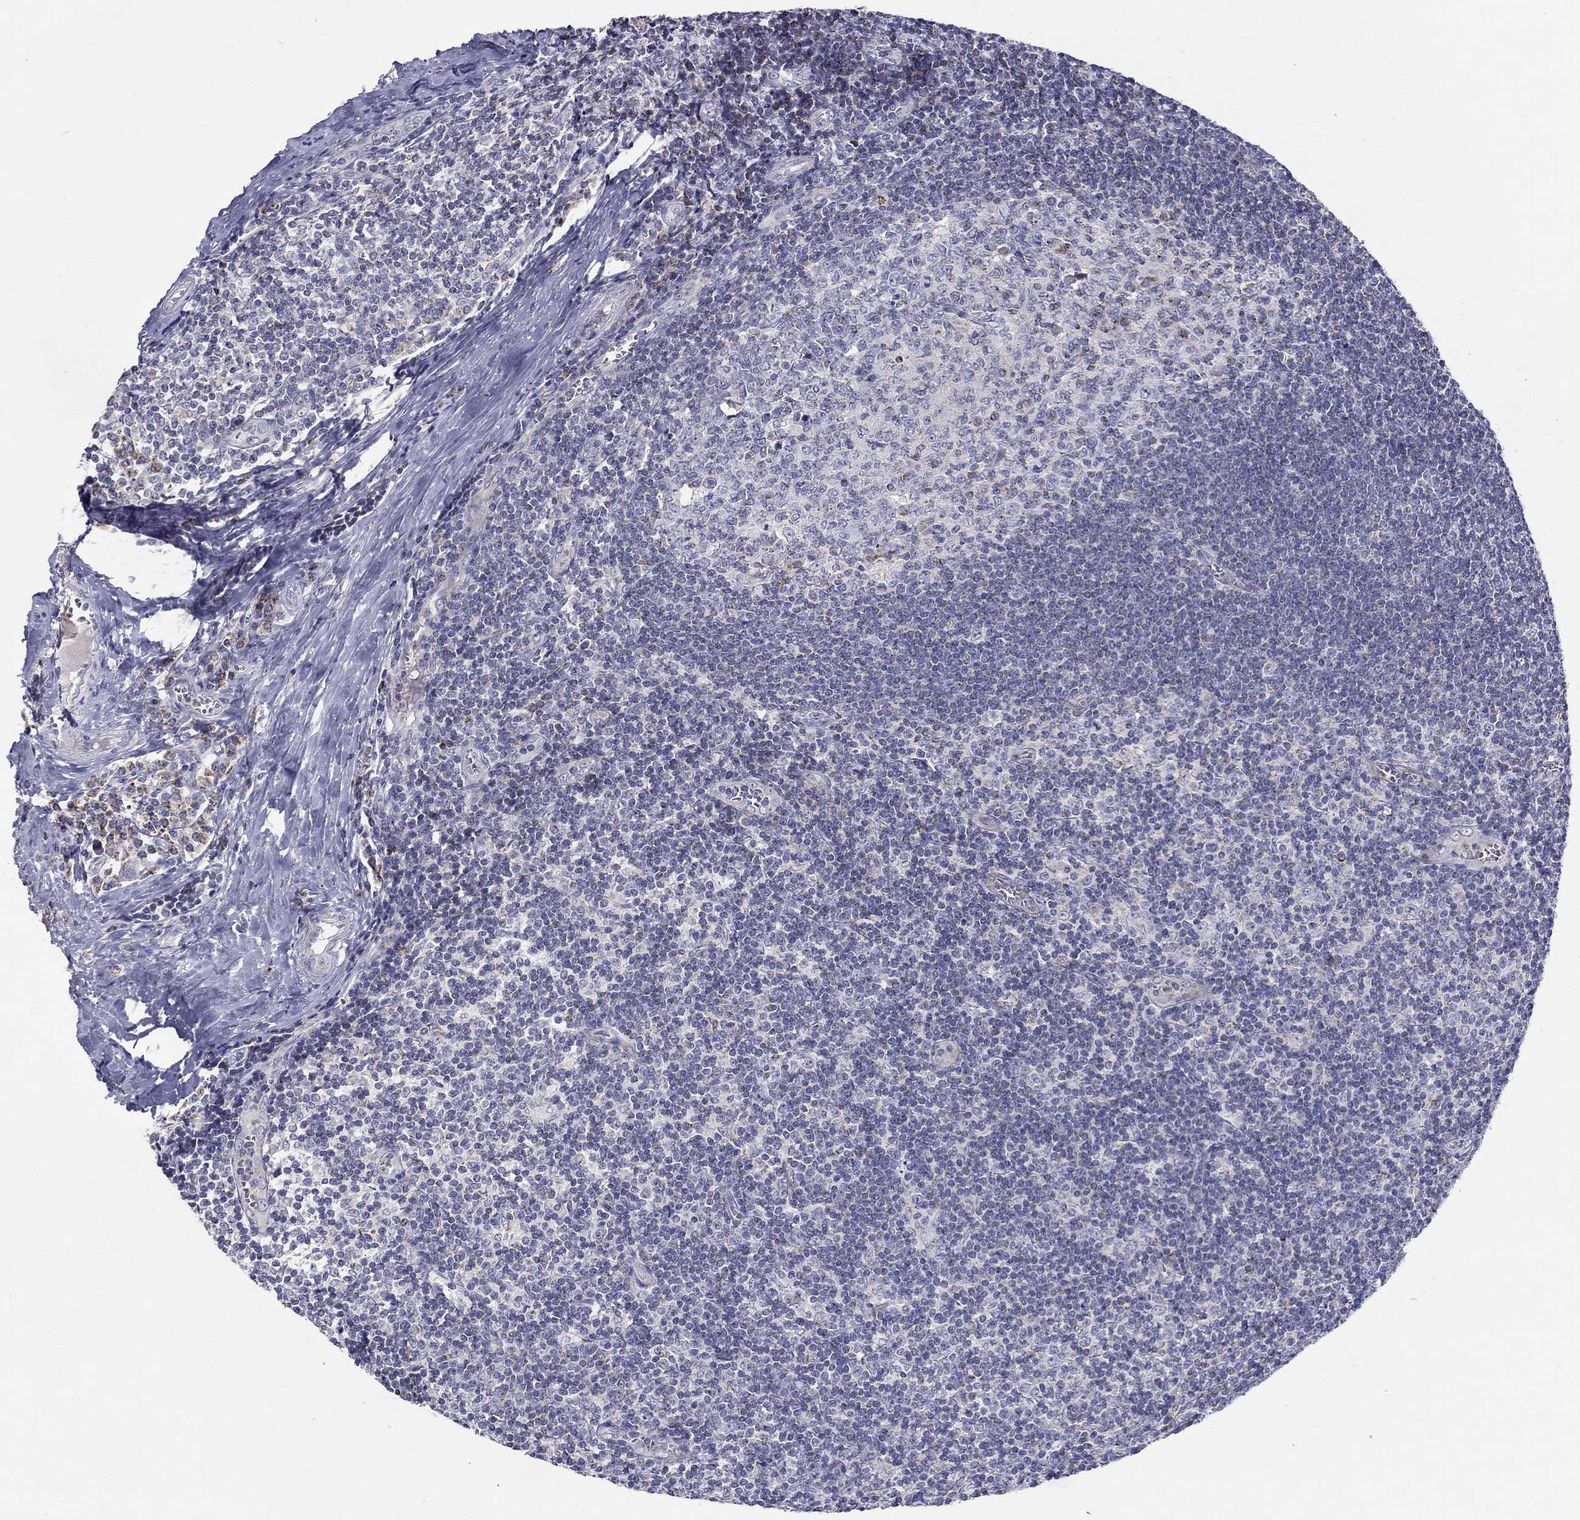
{"staining": {"intensity": "strong", "quantity": "<25%", "location": "cytoplasmic/membranous"}, "tissue": "tonsil", "cell_type": "Germinal center cells", "image_type": "normal", "snomed": [{"axis": "morphology", "description": "Normal tissue, NOS"}, {"axis": "topography", "description": "Tonsil"}], "caption": "Germinal center cells show medium levels of strong cytoplasmic/membranous expression in approximately <25% of cells in unremarkable tonsil.", "gene": "HMX2", "patient": {"sex": "male", "age": 33}}